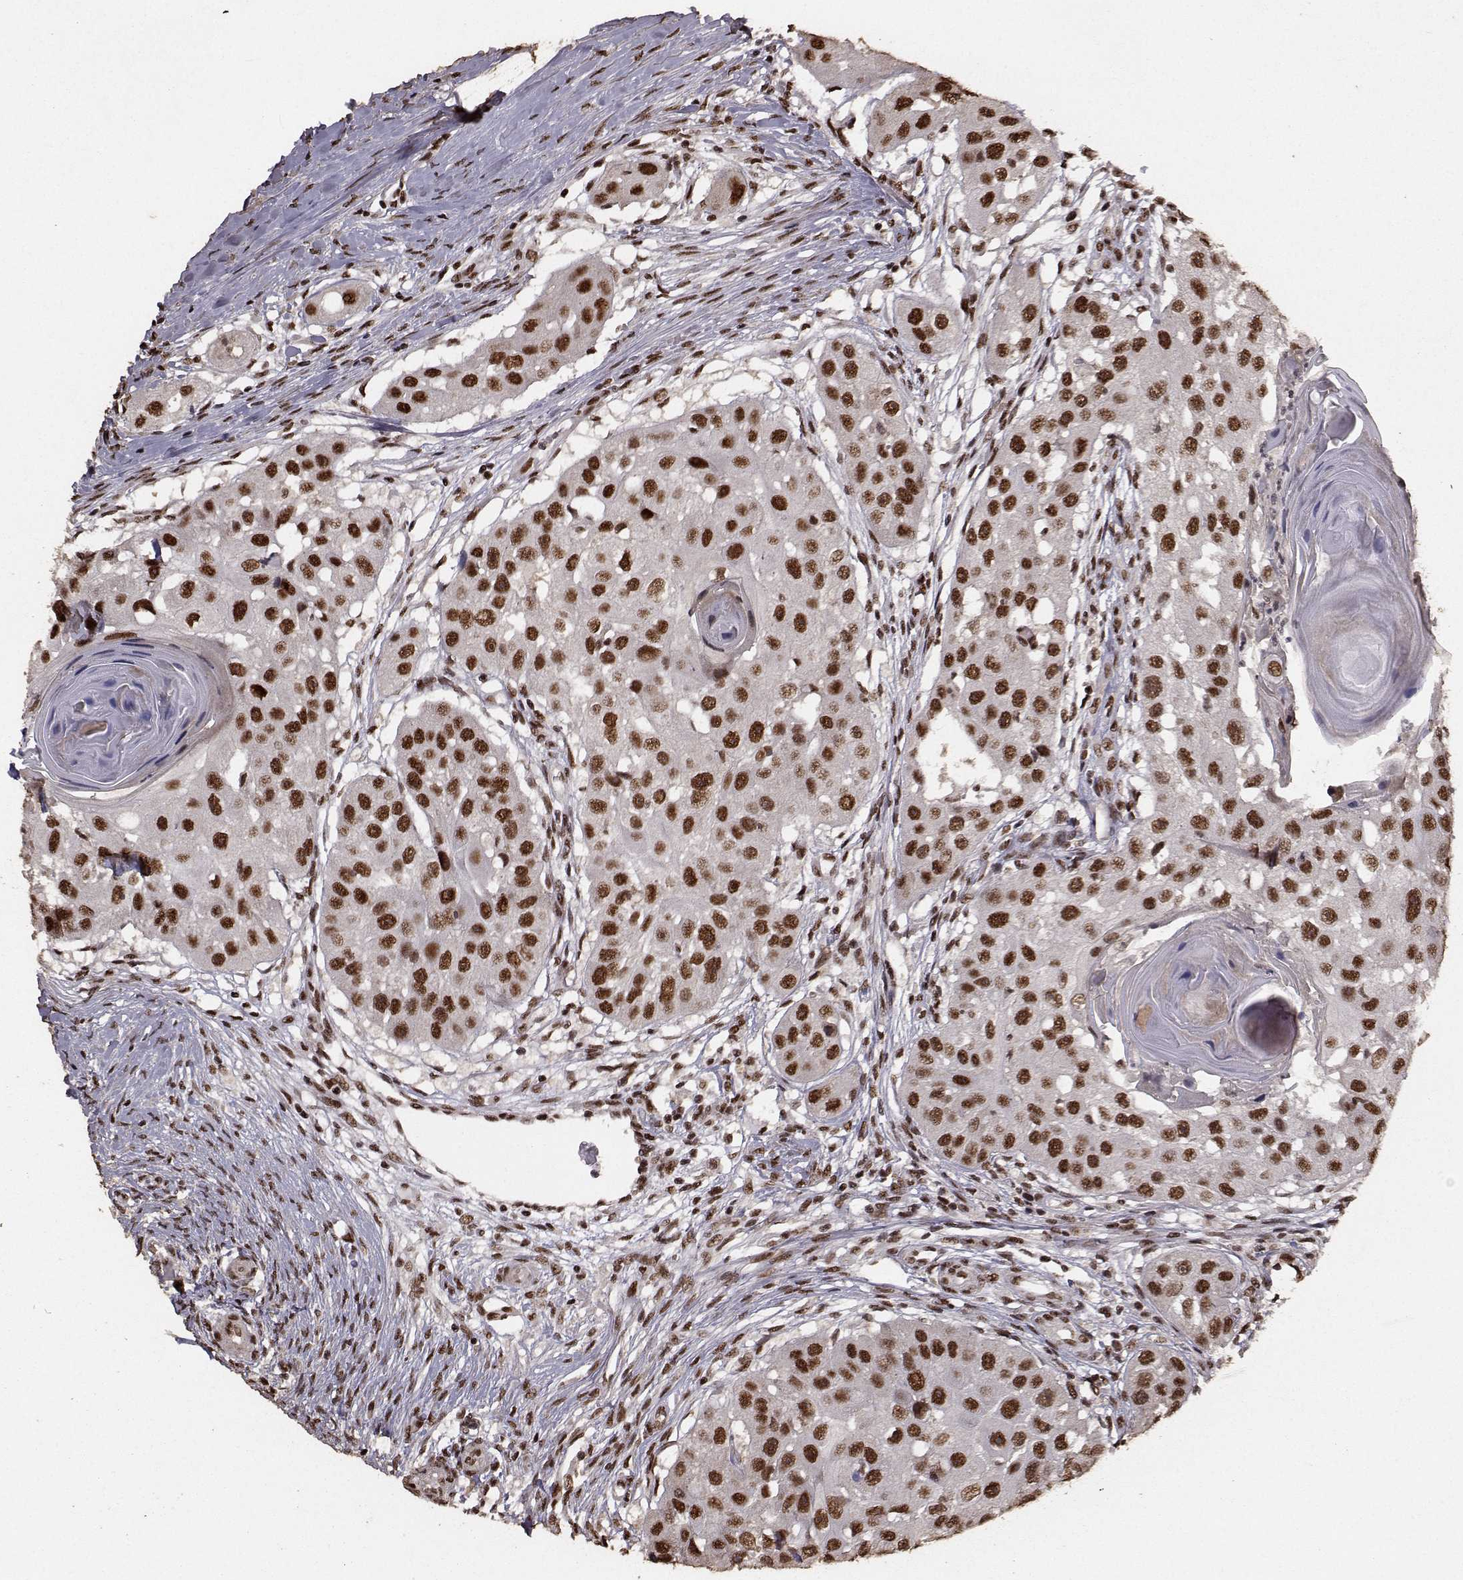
{"staining": {"intensity": "strong", "quantity": ">75%", "location": "nuclear"}, "tissue": "head and neck cancer", "cell_type": "Tumor cells", "image_type": "cancer", "snomed": [{"axis": "morphology", "description": "Squamous cell carcinoma, NOS"}, {"axis": "topography", "description": "Head-Neck"}], "caption": "This histopathology image demonstrates IHC staining of human squamous cell carcinoma (head and neck), with high strong nuclear expression in approximately >75% of tumor cells.", "gene": "SF1", "patient": {"sex": "male", "age": 51}}